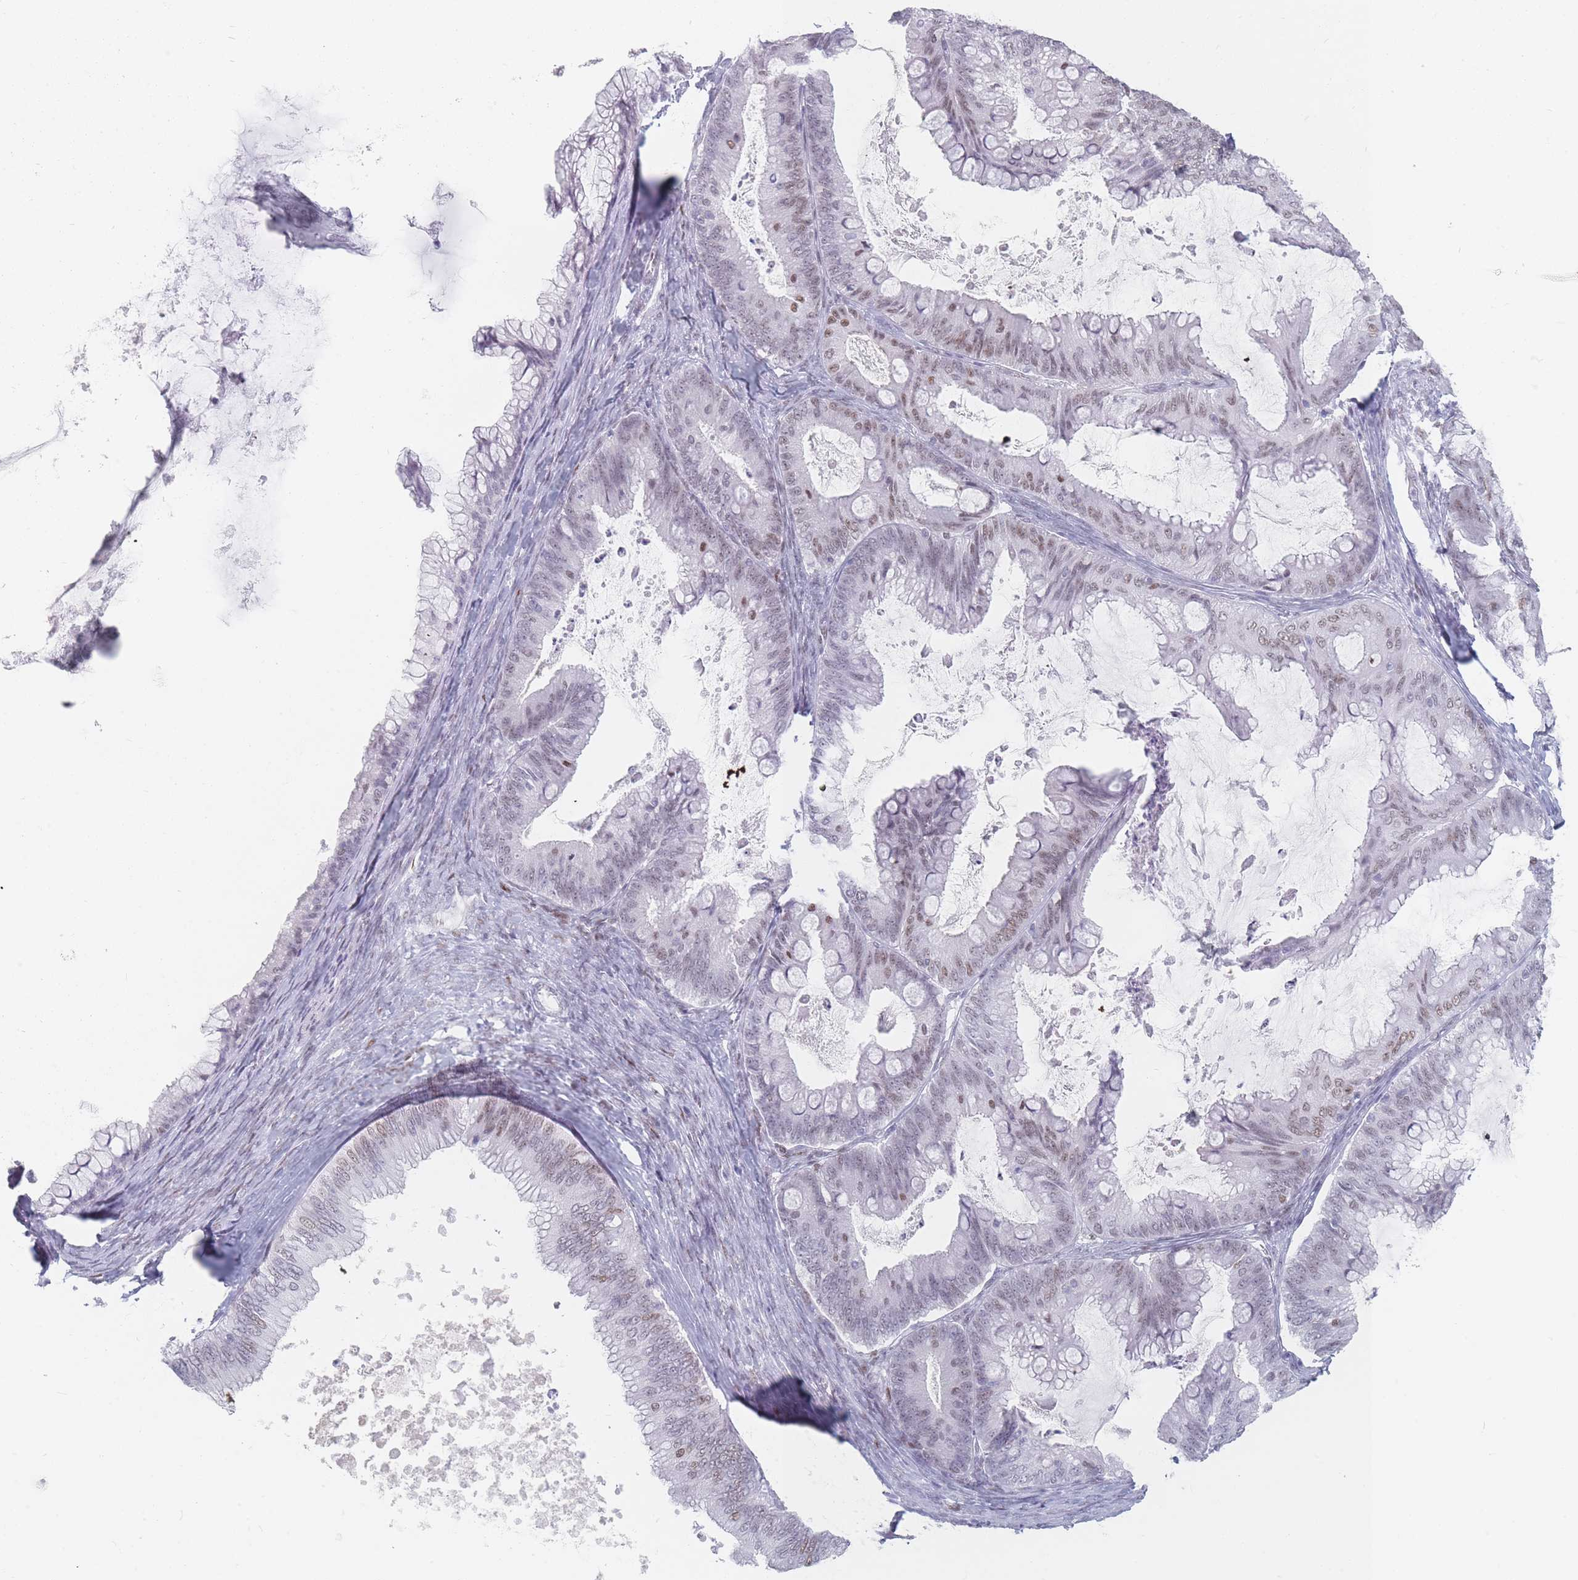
{"staining": {"intensity": "moderate", "quantity": "25%-75%", "location": "nuclear"}, "tissue": "ovarian cancer", "cell_type": "Tumor cells", "image_type": "cancer", "snomed": [{"axis": "morphology", "description": "Cystadenocarcinoma, mucinous, NOS"}, {"axis": "topography", "description": "Ovary"}], "caption": "A brown stain shows moderate nuclear staining of a protein in human ovarian cancer (mucinous cystadenocarcinoma) tumor cells.", "gene": "SAFB2", "patient": {"sex": "female", "age": 35}}